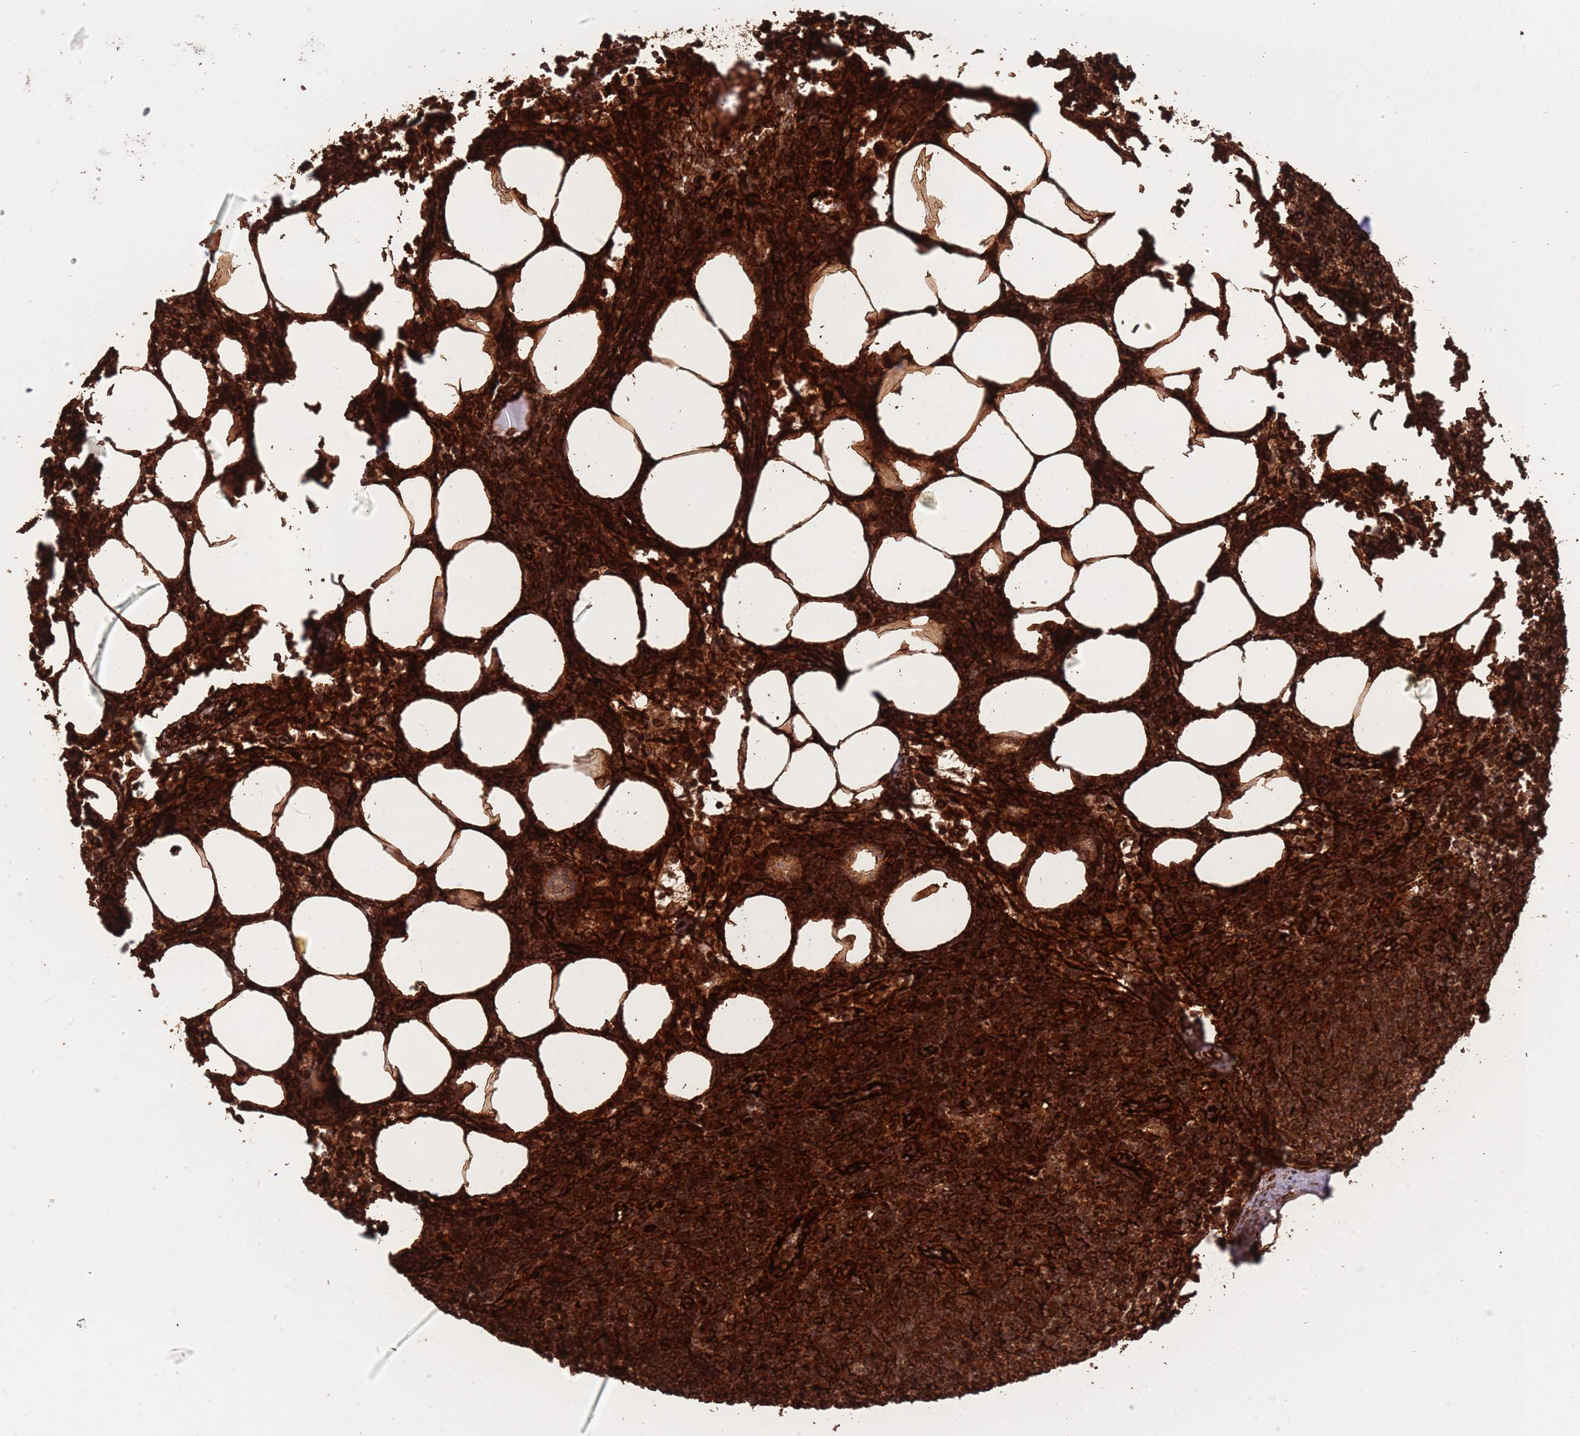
{"staining": {"intensity": "weak", "quantity": "25%-75%", "location": "cytoplasmic/membranous"}, "tissue": "lymph node", "cell_type": "Germinal center cells", "image_type": "normal", "snomed": [{"axis": "morphology", "description": "Normal tissue, NOS"}, {"axis": "topography", "description": "Lymph node"}], "caption": "Immunohistochemical staining of unremarkable lymph node reveals 25%-75% levels of weak cytoplasmic/membranous protein expression in approximately 25%-75% of germinal center cells. Using DAB (3,3'-diaminobenzidine) (brown) and hematoxylin (blue) stains, captured at high magnification using brightfield microscopy.", "gene": "ERBB3", "patient": {"sex": "female", "age": 30}}